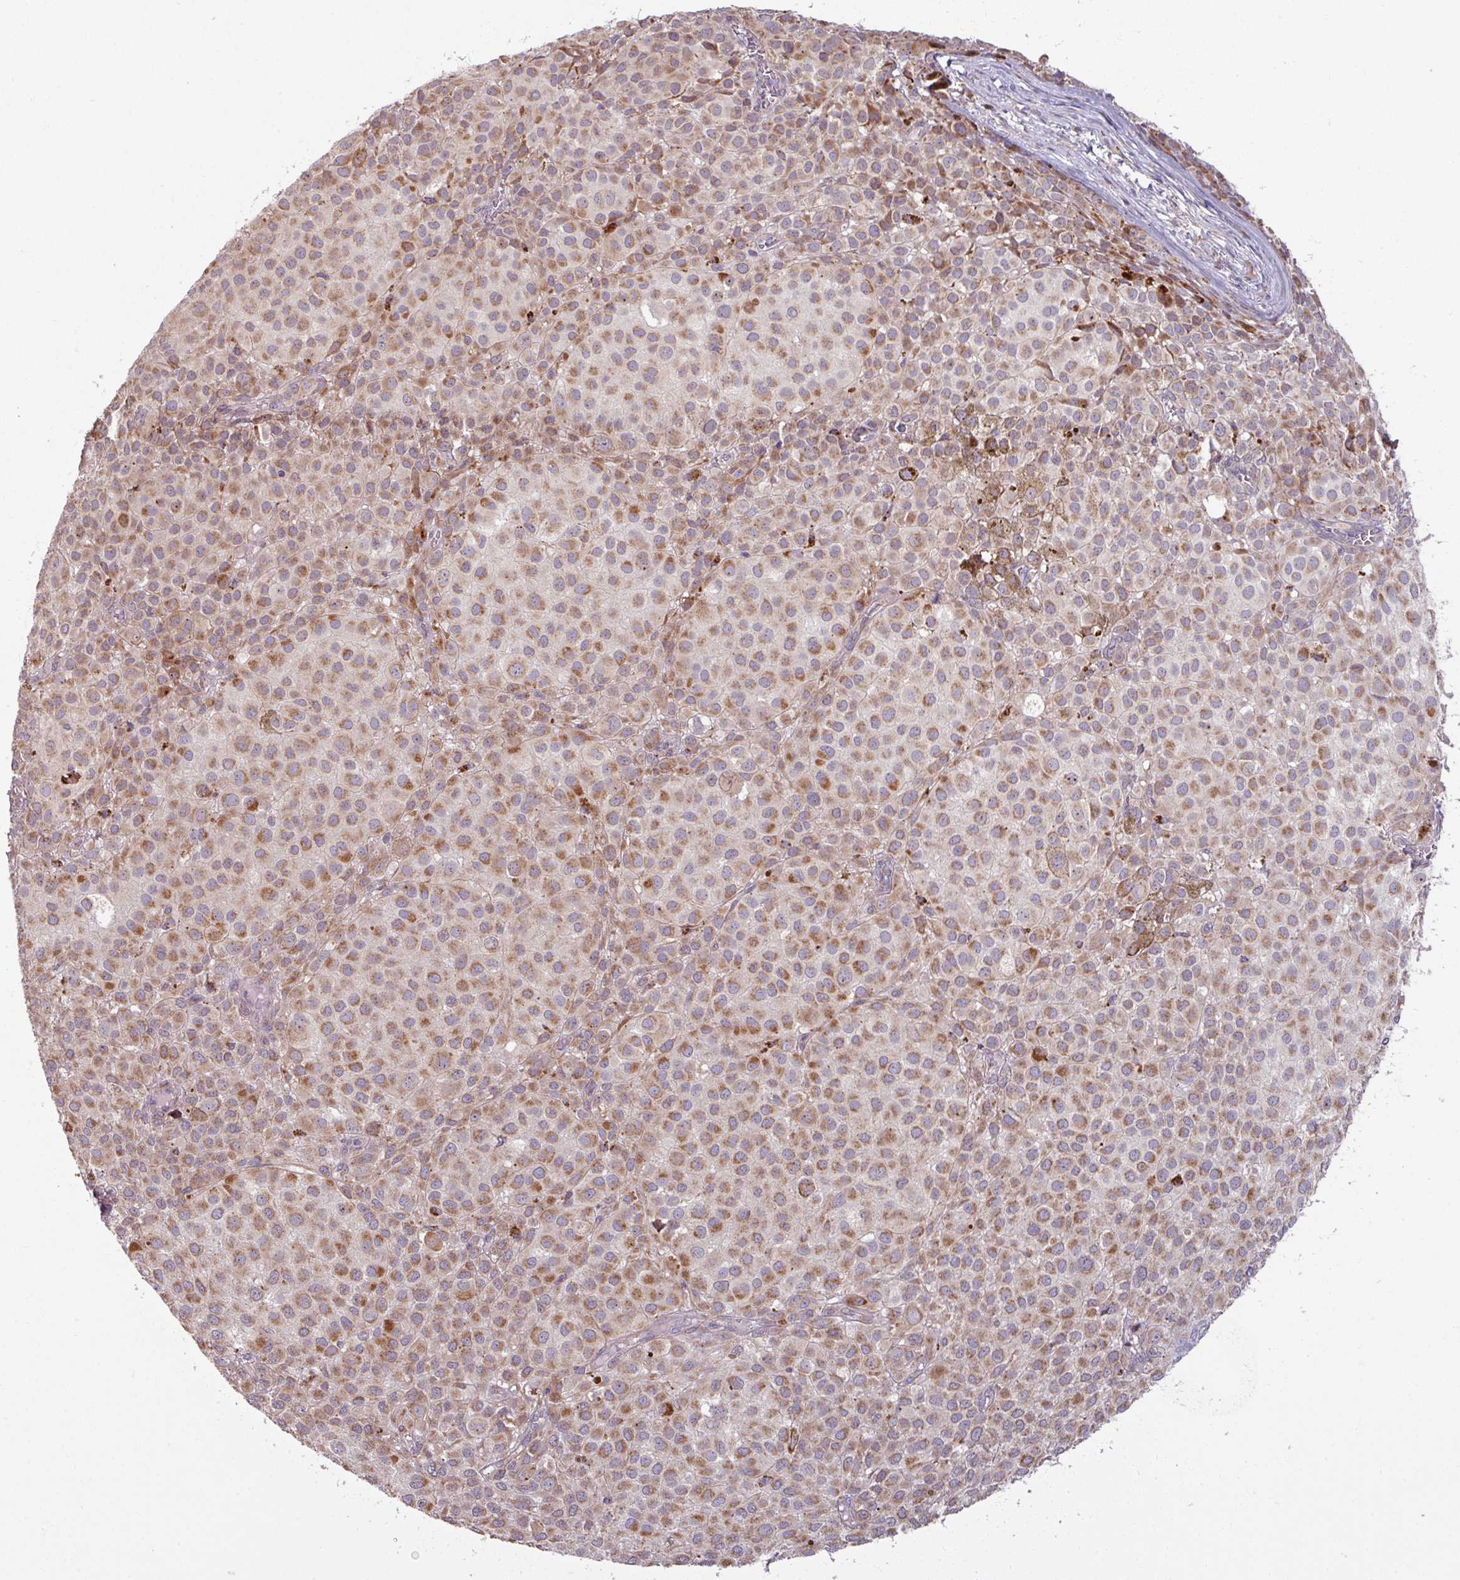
{"staining": {"intensity": "moderate", "quantity": "25%-75%", "location": "cytoplasmic/membranous"}, "tissue": "melanoma", "cell_type": "Tumor cells", "image_type": "cancer", "snomed": [{"axis": "morphology", "description": "Malignant melanoma, NOS"}, {"axis": "topography", "description": "Skin"}], "caption": "This image reveals IHC staining of malignant melanoma, with medium moderate cytoplasmic/membranous expression in approximately 25%-75% of tumor cells.", "gene": "MAGT1", "patient": {"sex": "male", "age": 64}}